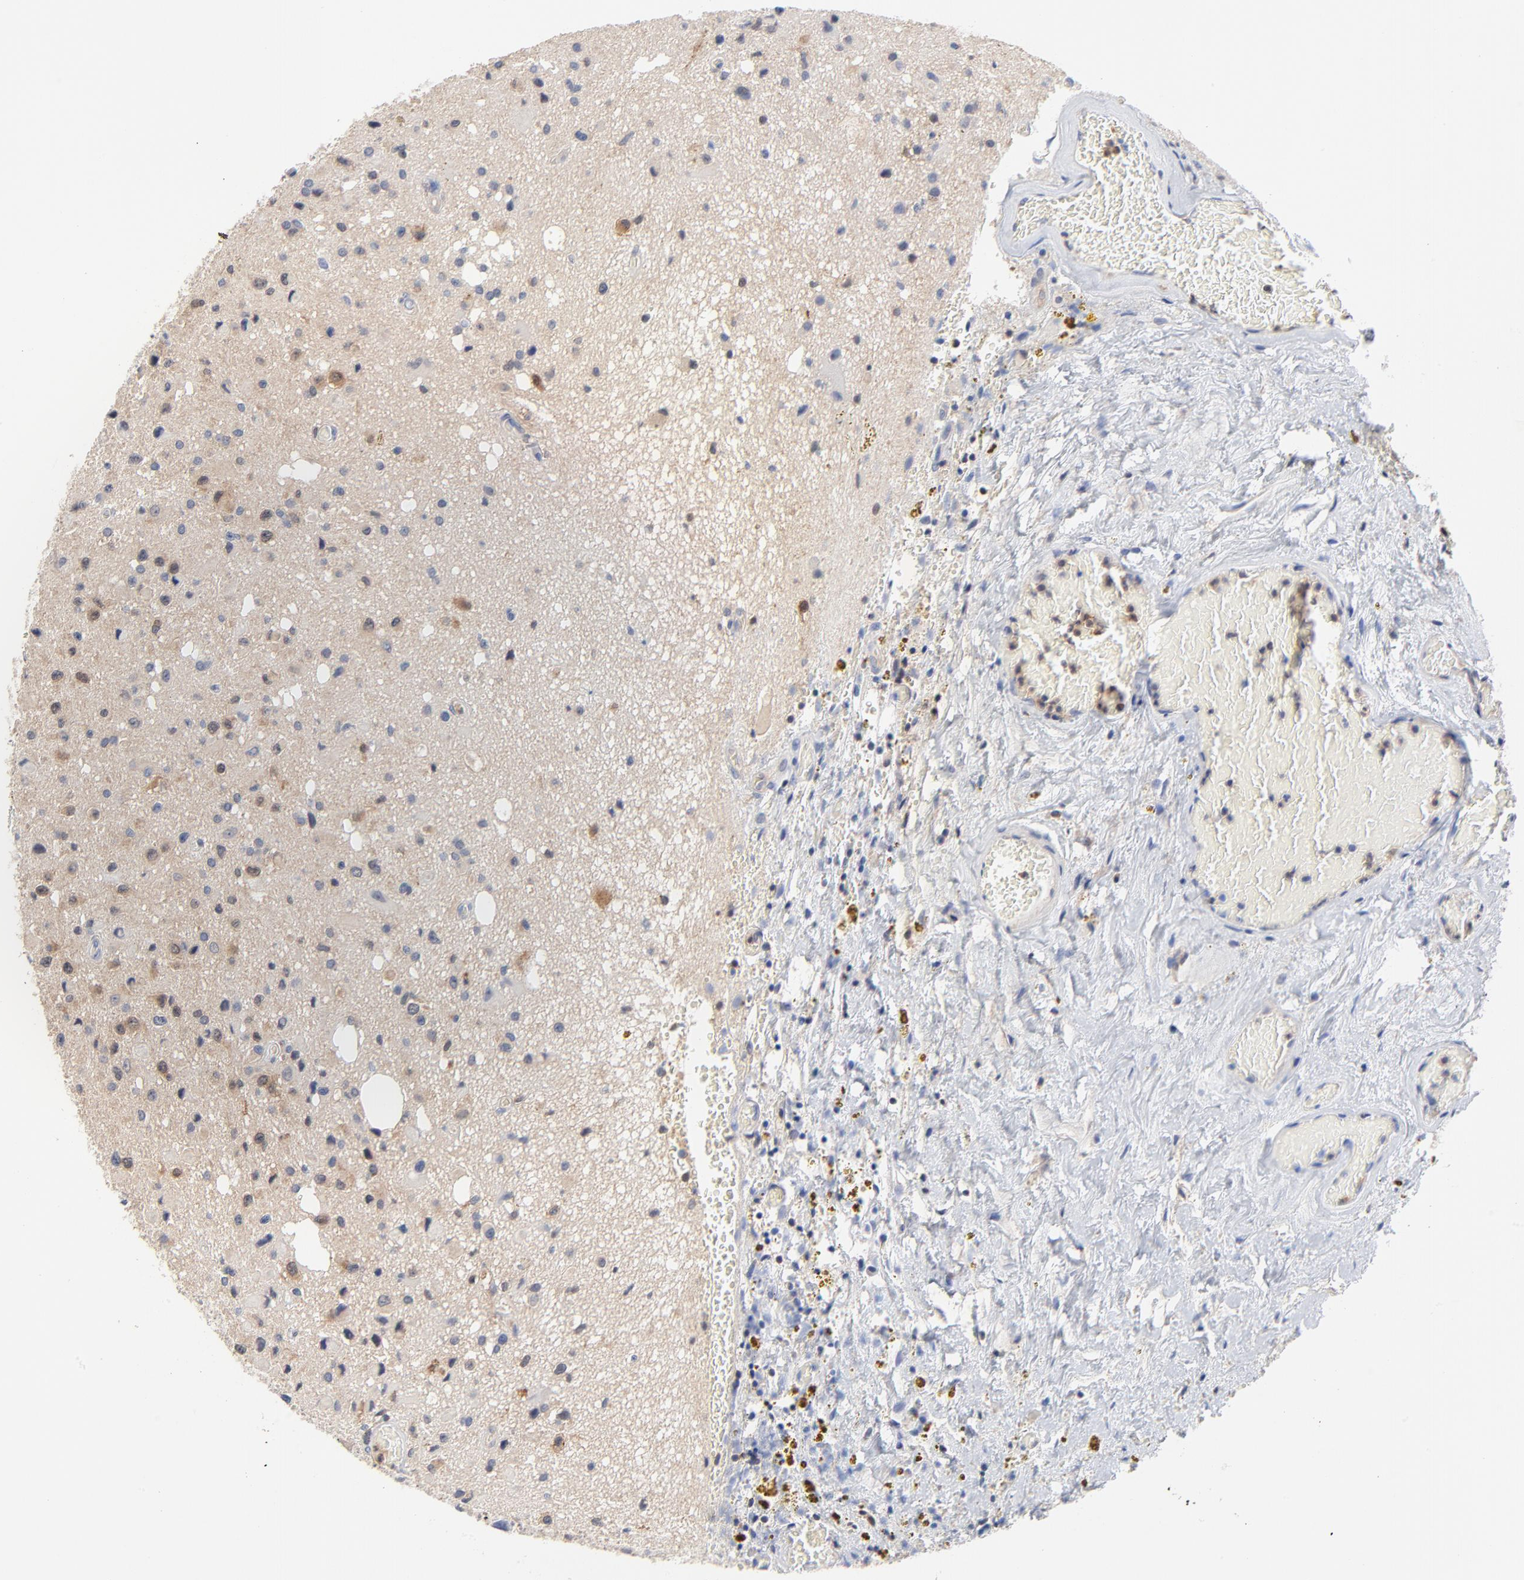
{"staining": {"intensity": "weak", "quantity": "<25%", "location": "cytoplasmic/membranous"}, "tissue": "glioma", "cell_type": "Tumor cells", "image_type": "cancer", "snomed": [{"axis": "morphology", "description": "Glioma, malignant, Low grade"}, {"axis": "topography", "description": "Brain"}], "caption": "This is an IHC photomicrograph of human malignant low-grade glioma. There is no staining in tumor cells.", "gene": "CAB39L", "patient": {"sex": "male", "age": 58}}